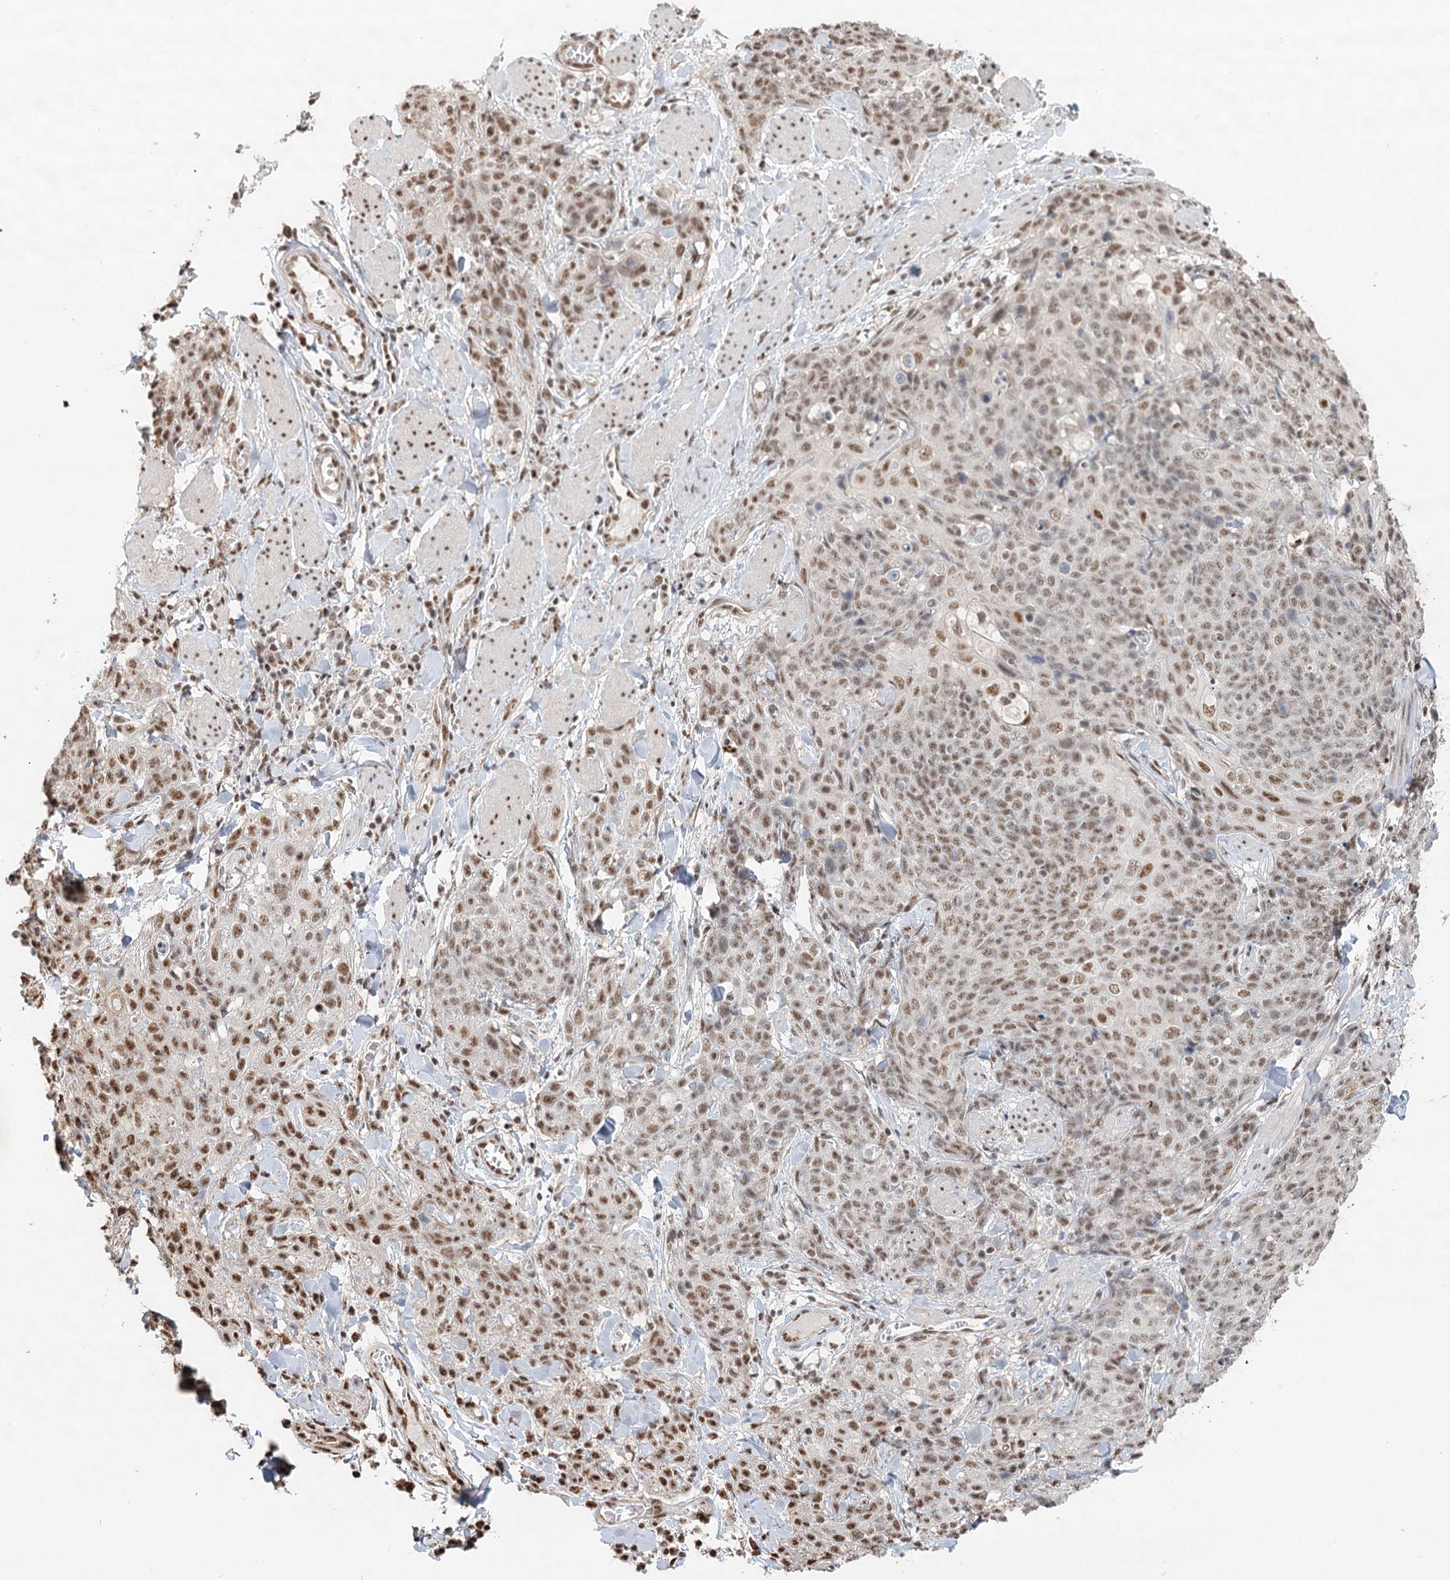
{"staining": {"intensity": "moderate", "quantity": ">75%", "location": "nuclear"}, "tissue": "skin cancer", "cell_type": "Tumor cells", "image_type": "cancer", "snomed": [{"axis": "morphology", "description": "Squamous cell carcinoma, NOS"}, {"axis": "topography", "description": "Skin"}, {"axis": "topography", "description": "Vulva"}], "caption": "Squamous cell carcinoma (skin) stained with a brown dye demonstrates moderate nuclear positive expression in approximately >75% of tumor cells.", "gene": "GPALPP1", "patient": {"sex": "female", "age": 85}}